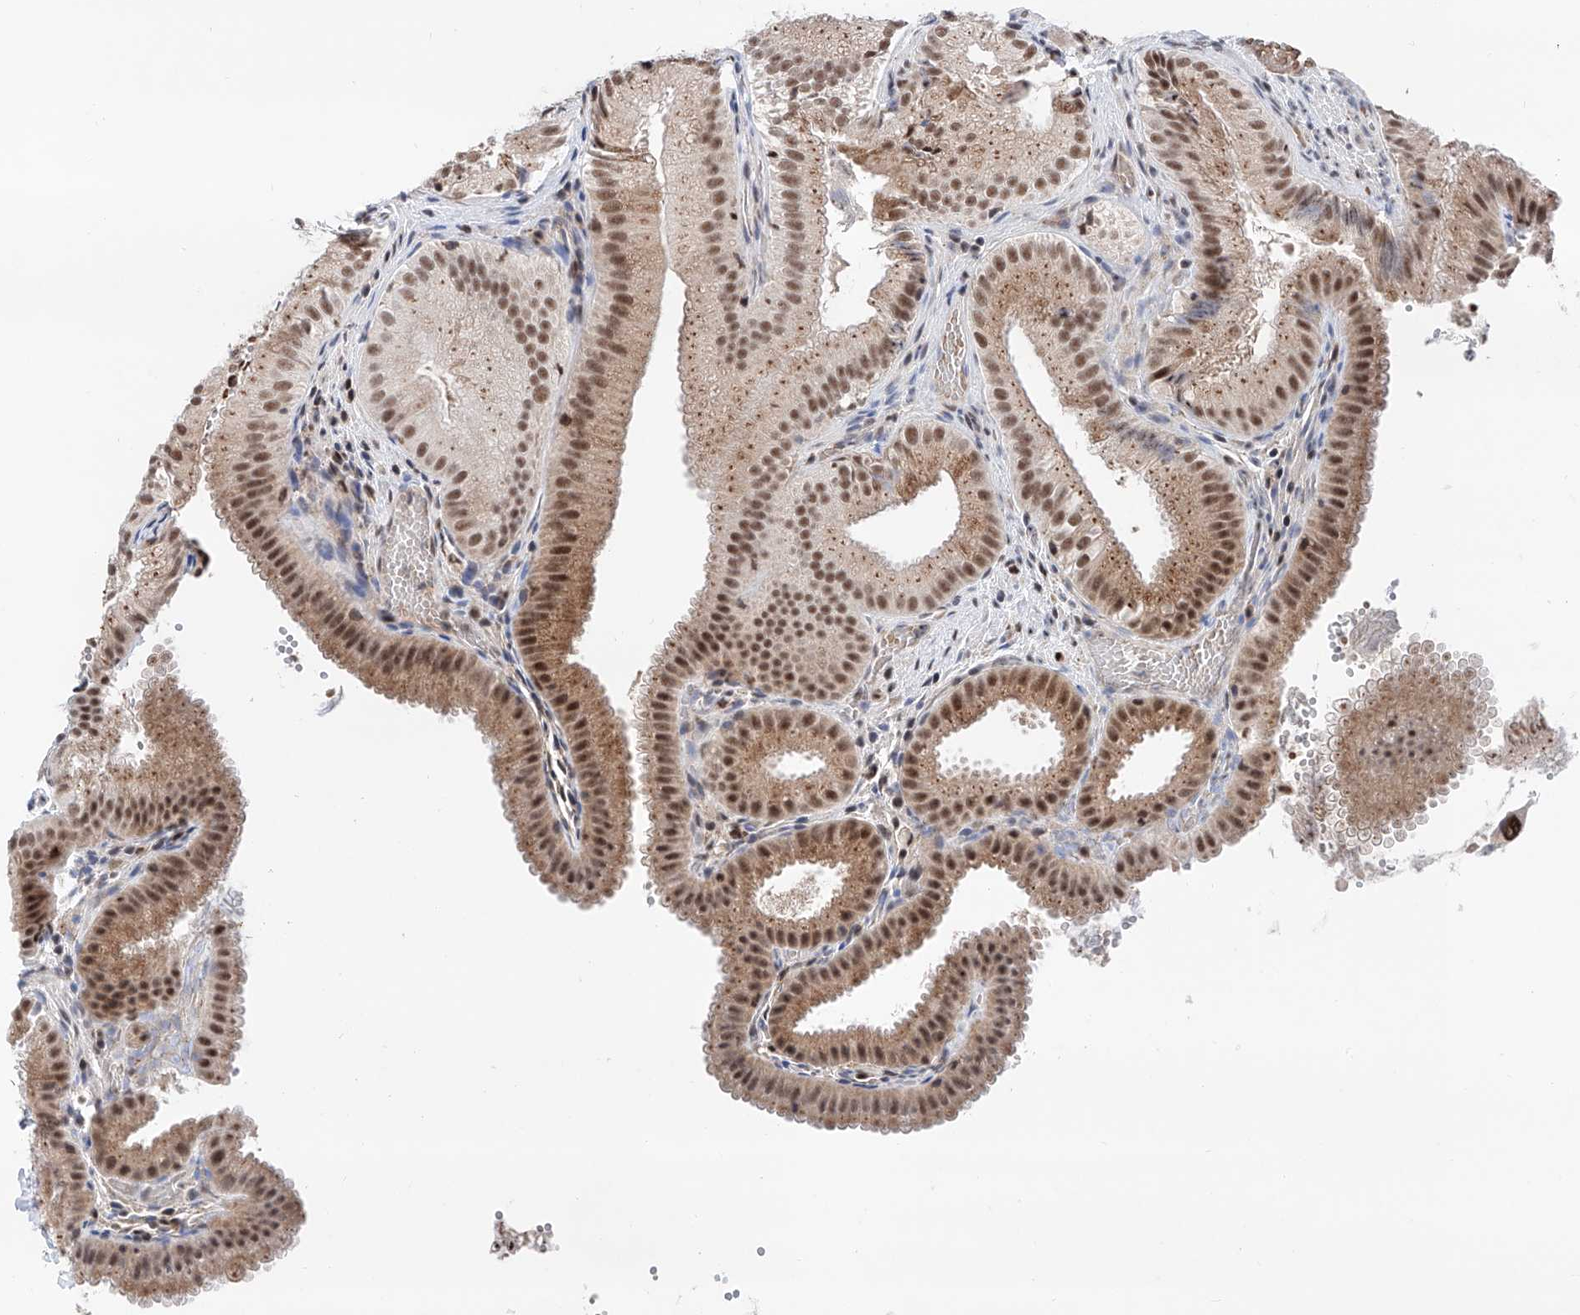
{"staining": {"intensity": "moderate", "quantity": ">75%", "location": "cytoplasmic/membranous,nuclear"}, "tissue": "gallbladder", "cell_type": "Glandular cells", "image_type": "normal", "snomed": [{"axis": "morphology", "description": "Normal tissue, NOS"}, {"axis": "topography", "description": "Gallbladder"}], "caption": "This histopathology image reveals benign gallbladder stained with immunohistochemistry (IHC) to label a protein in brown. The cytoplasmic/membranous,nuclear of glandular cells show moderate positivity for the protein. Nuclei are counter-stained blue.", "gene": "SNRNP200", "patient": {"sex": "female", "age": 30}}